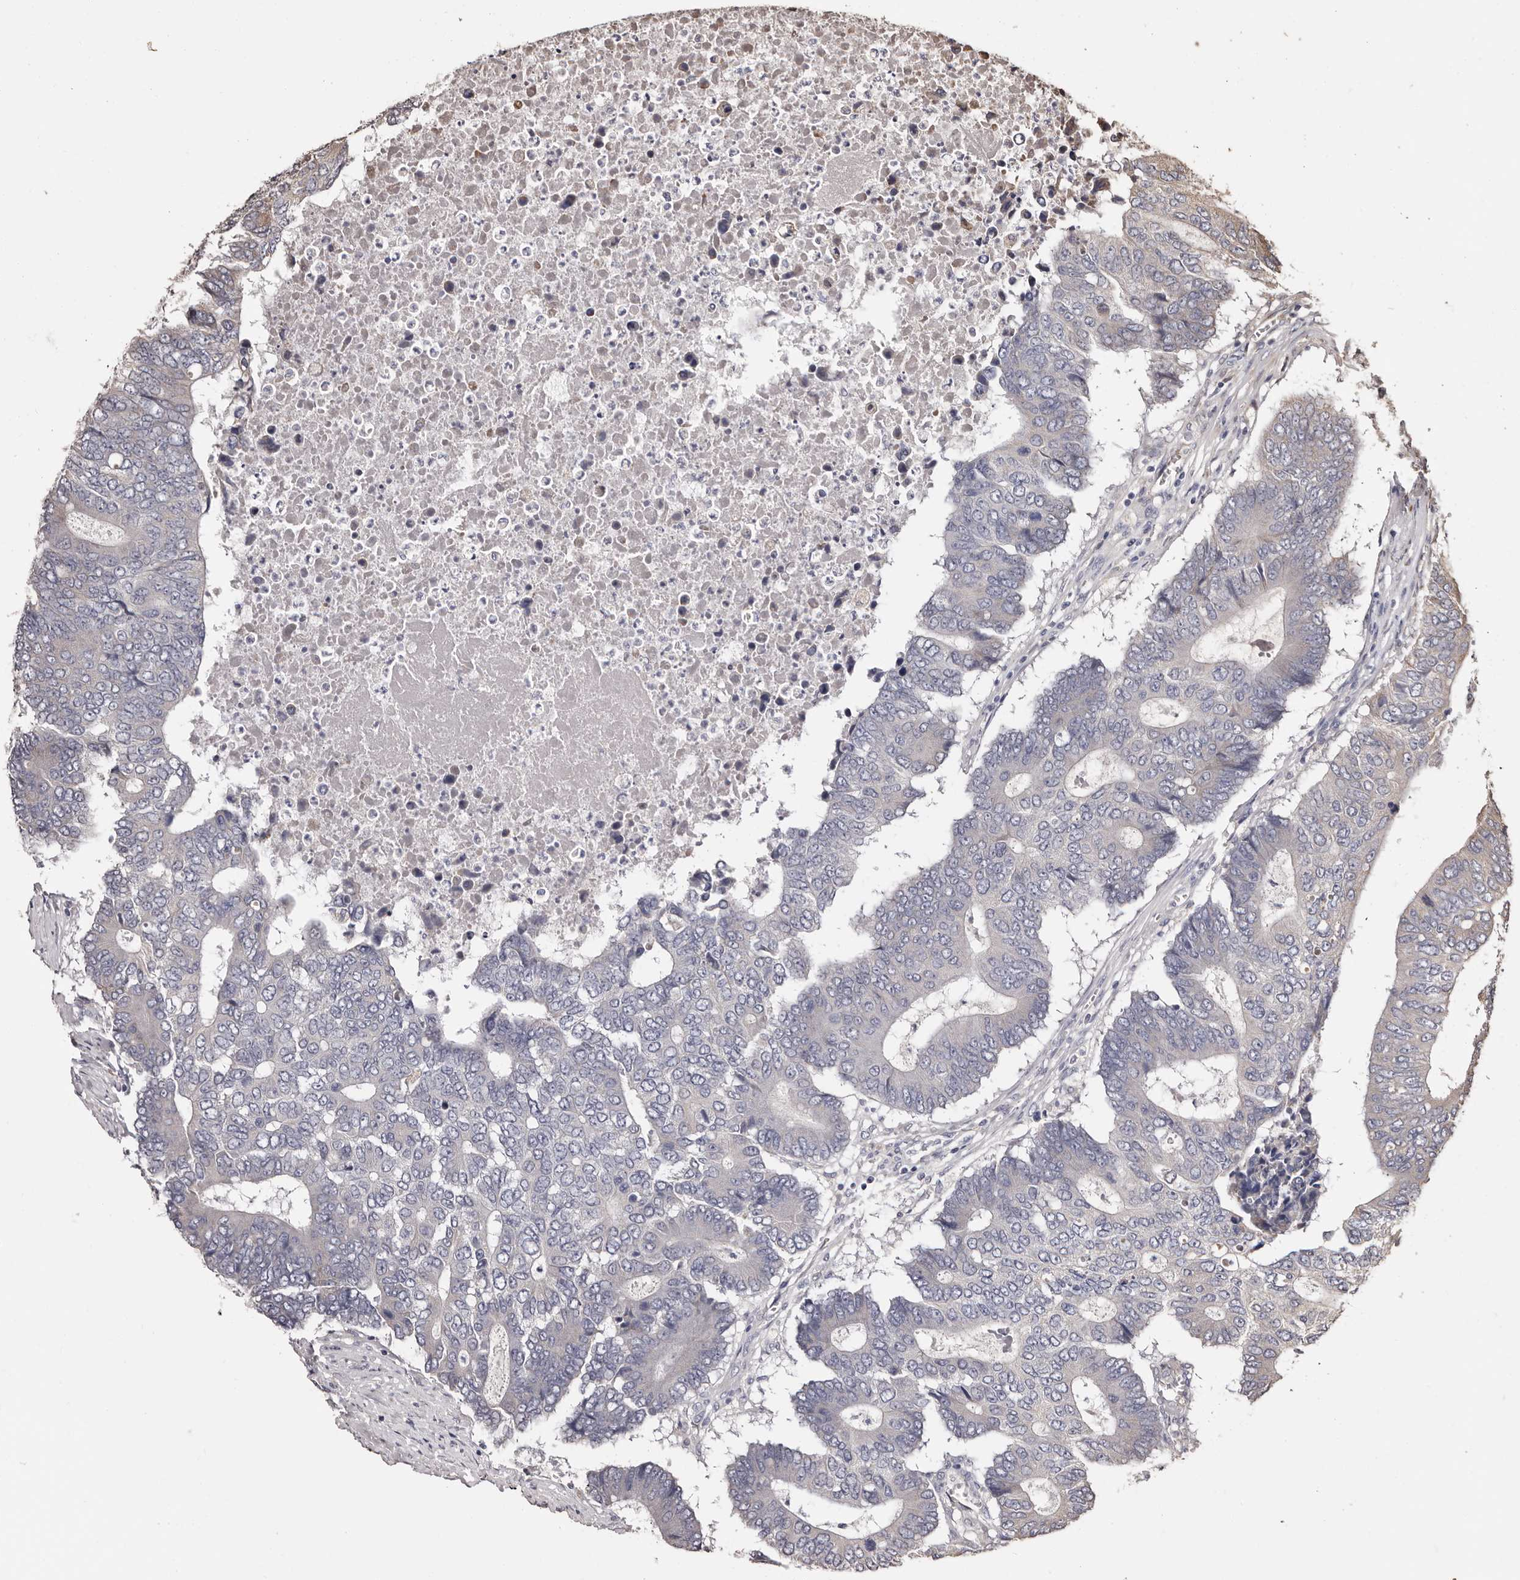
{"staining": {"intensity": "negative", "quantity": "none", "location": "none"}, "tissue": "colorectal cancer", "cell_type": "Tumor cells", "image_type": "cancer", "snomed": [{"axis": "morphology", "description": "Adenocarcinoma, NOS"}, {"axis": "topography", "description": "Colon"}], "caption": "Tumor cells show no significant positivity in colorectal cancer (adenocarcinoma).", "gene": "ETNK1", "patient": {"sex": "male", "age": 87}}